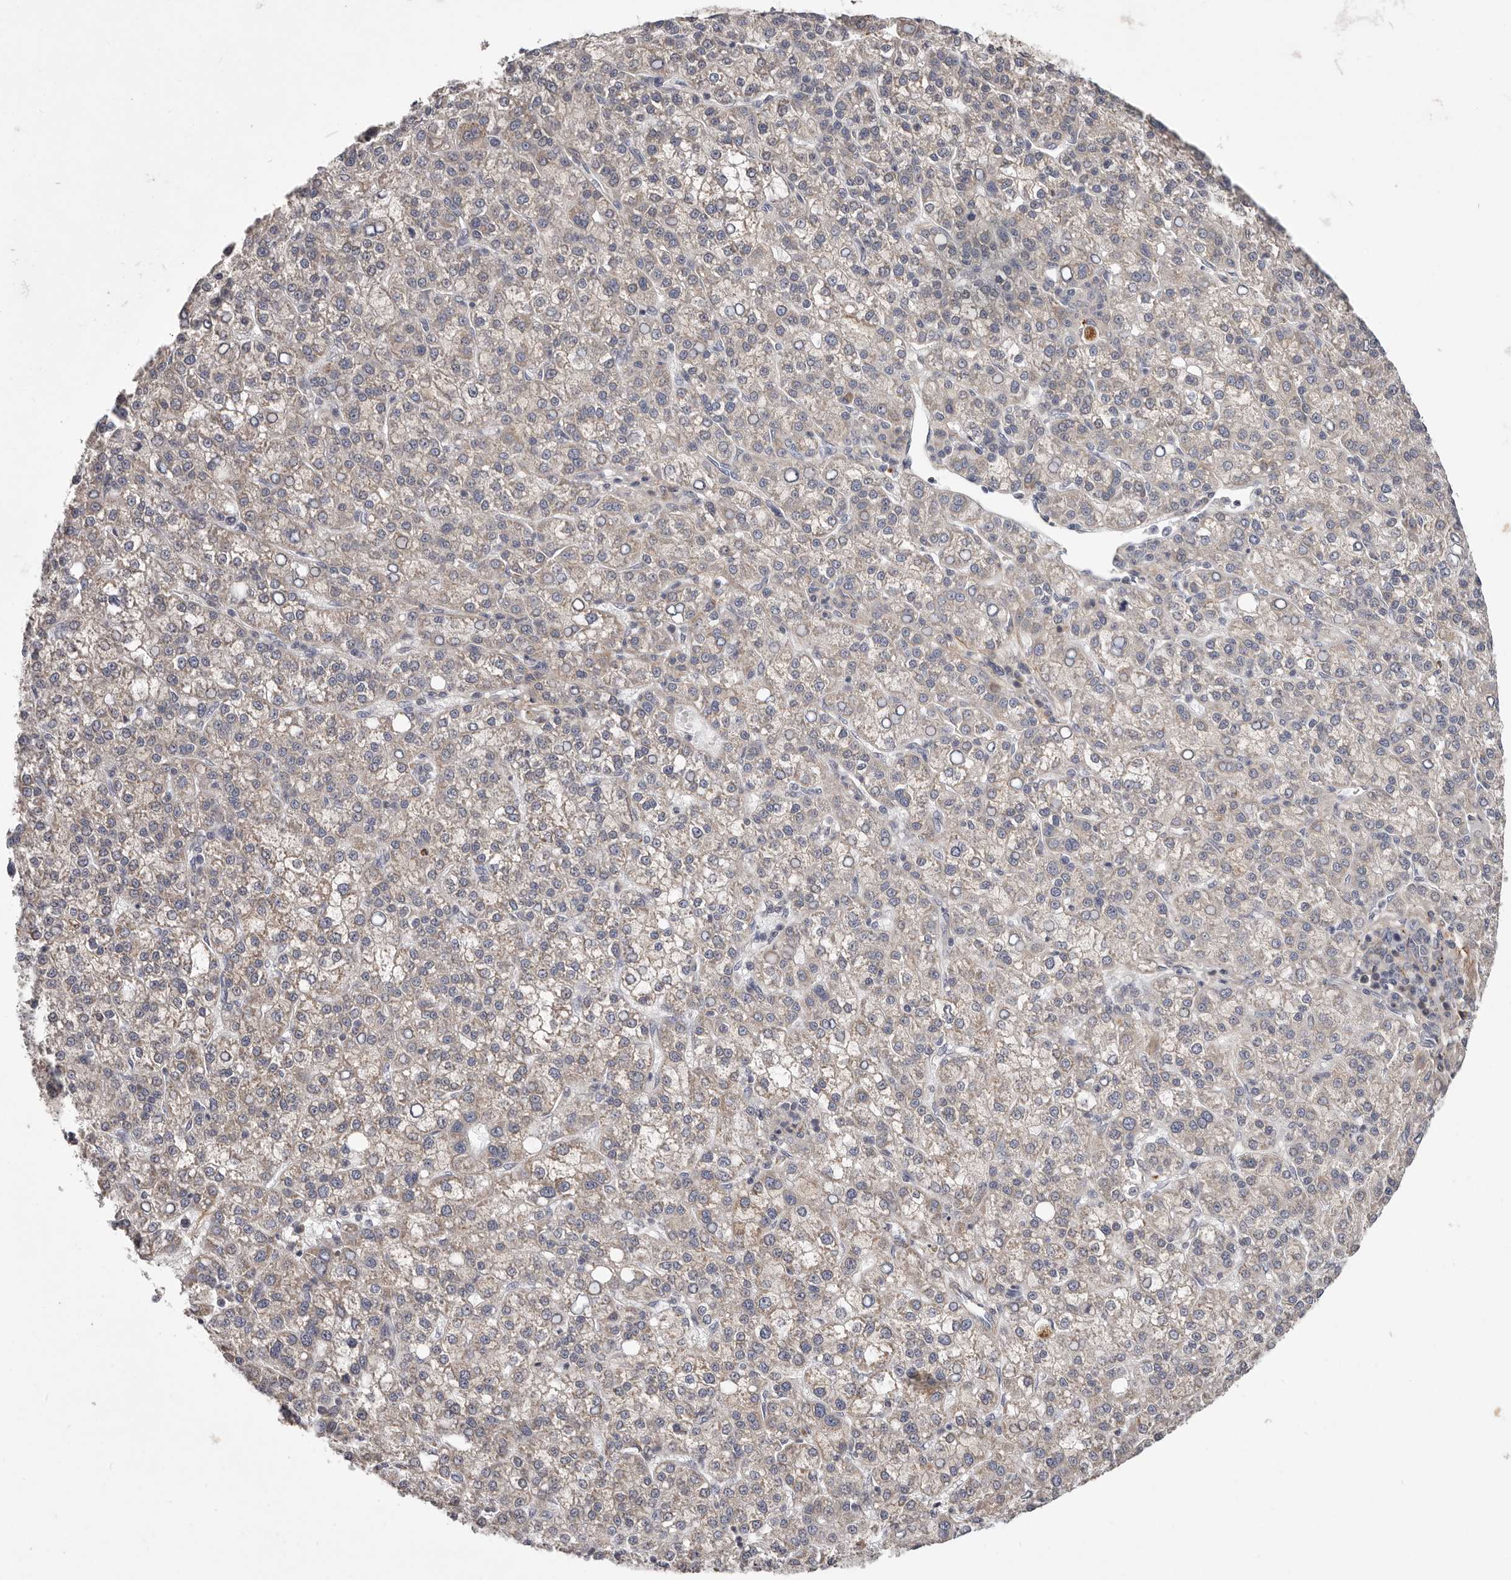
{"staining": {"intensity": "negative", "quantity": "none", "location": "none"}, "tissue": "liver cancer", "cell_type": "Tumor cells", "image_type": "cancer", "snomed": [{"axis": "morphology", "description": "Carcinoma, Hepatocellular, NOS"}, {"axis": "topography", "description": "Liver"}], "caption": "Hepatocellular carcinoma (liver) was stained to show a protein in brown. There is no significant expression in tumor cells. (IHC, brightfield microscopy, high magnification).", "gene": "MRPS10", "patient": {"sex": "female", "age": 58}}